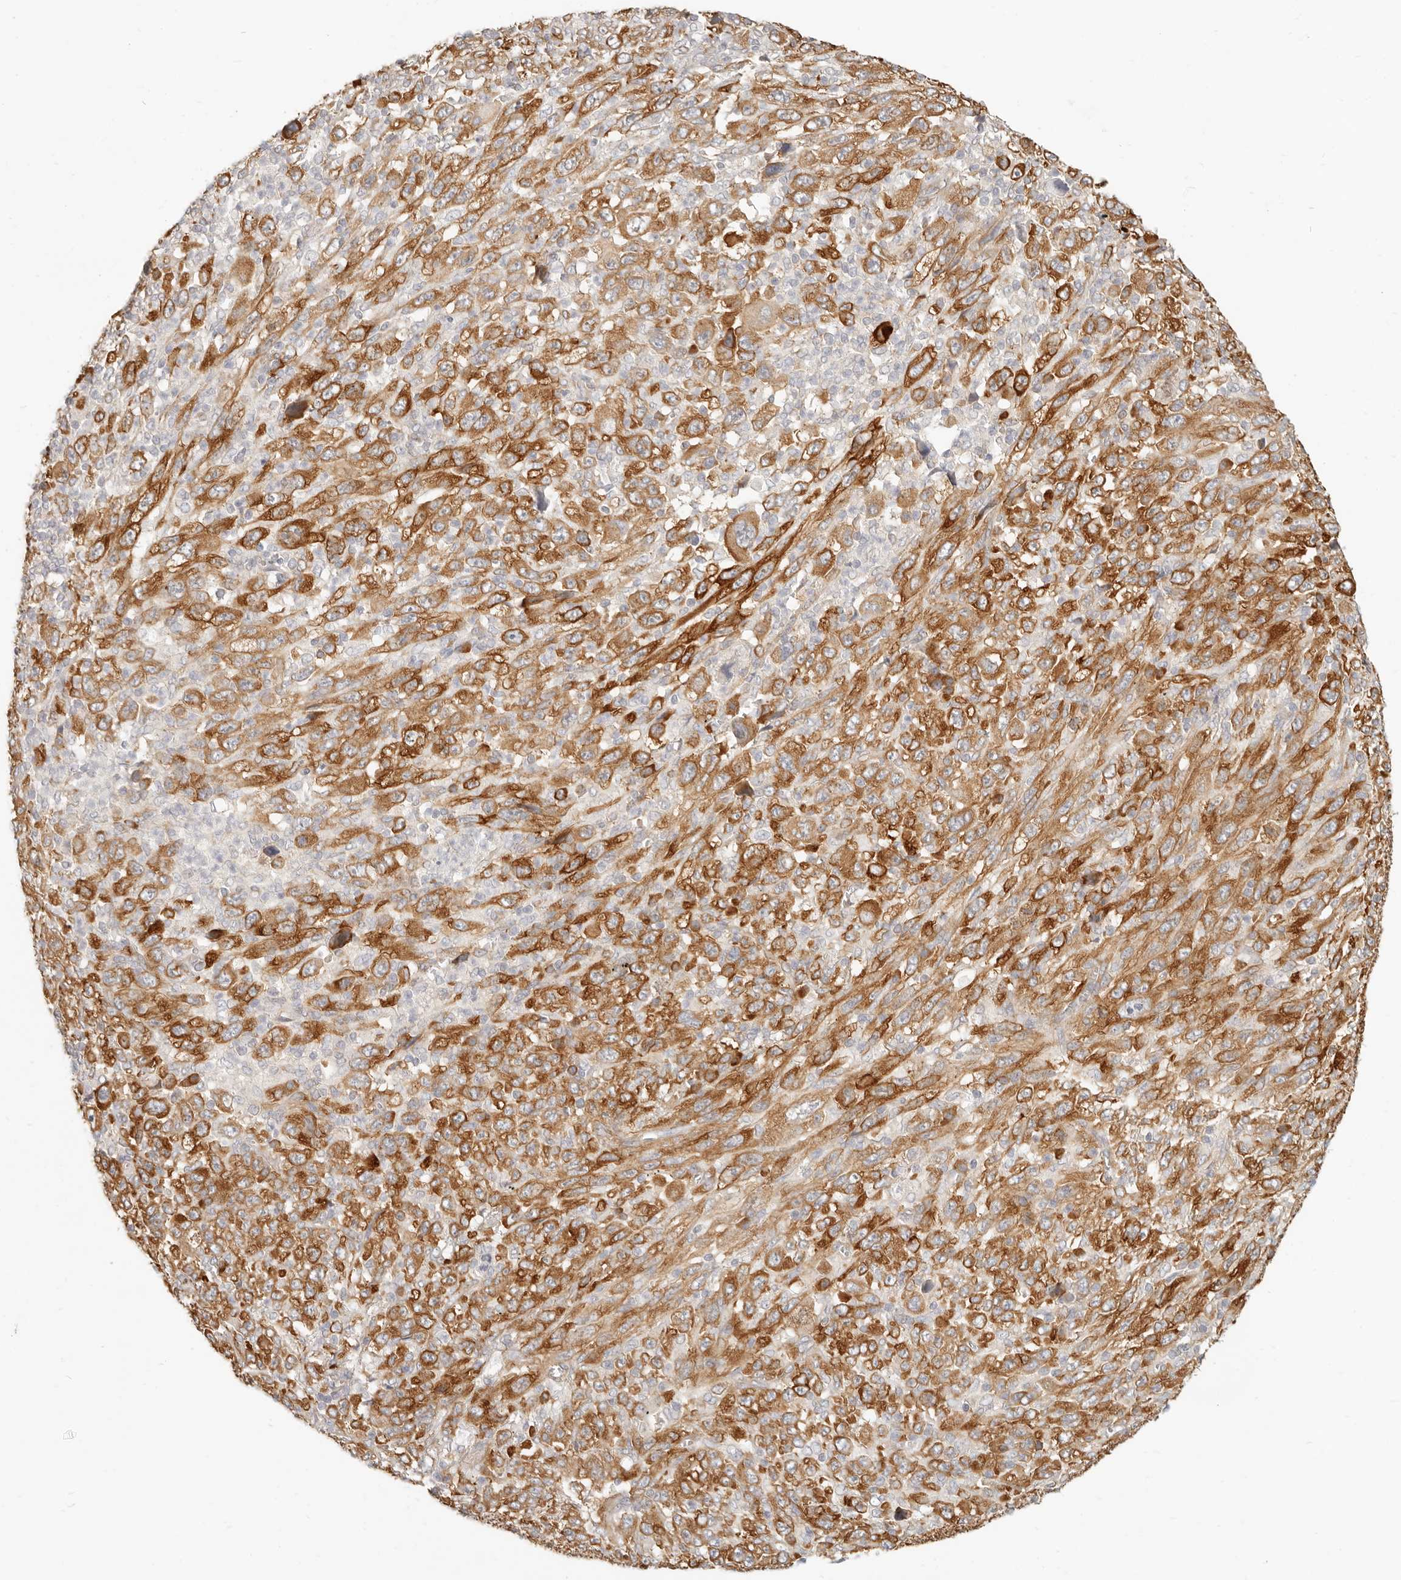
{"staining": {"intensity": "strong", "quantity": ">75%", "location": "cytoplasmic/membranous"}, "tissue": "melanoma", "cell_type": "Tumor cells", "image_type": "cancer", "snomed": [{"axis": "morphology", "description": "Malignant melanoma, Metastatic site"}, {"axis": "topography", "description": "Skin"}], "caption": "This micrograph displays immunohistochemistry staining of human malignant melanoma (metastatic site), with high strong cytoplasmic/membranous positivity in approximately >75% of tumor cells.", "gene": "PABPC4", "patient": {"sex": "female", "age": 56}}